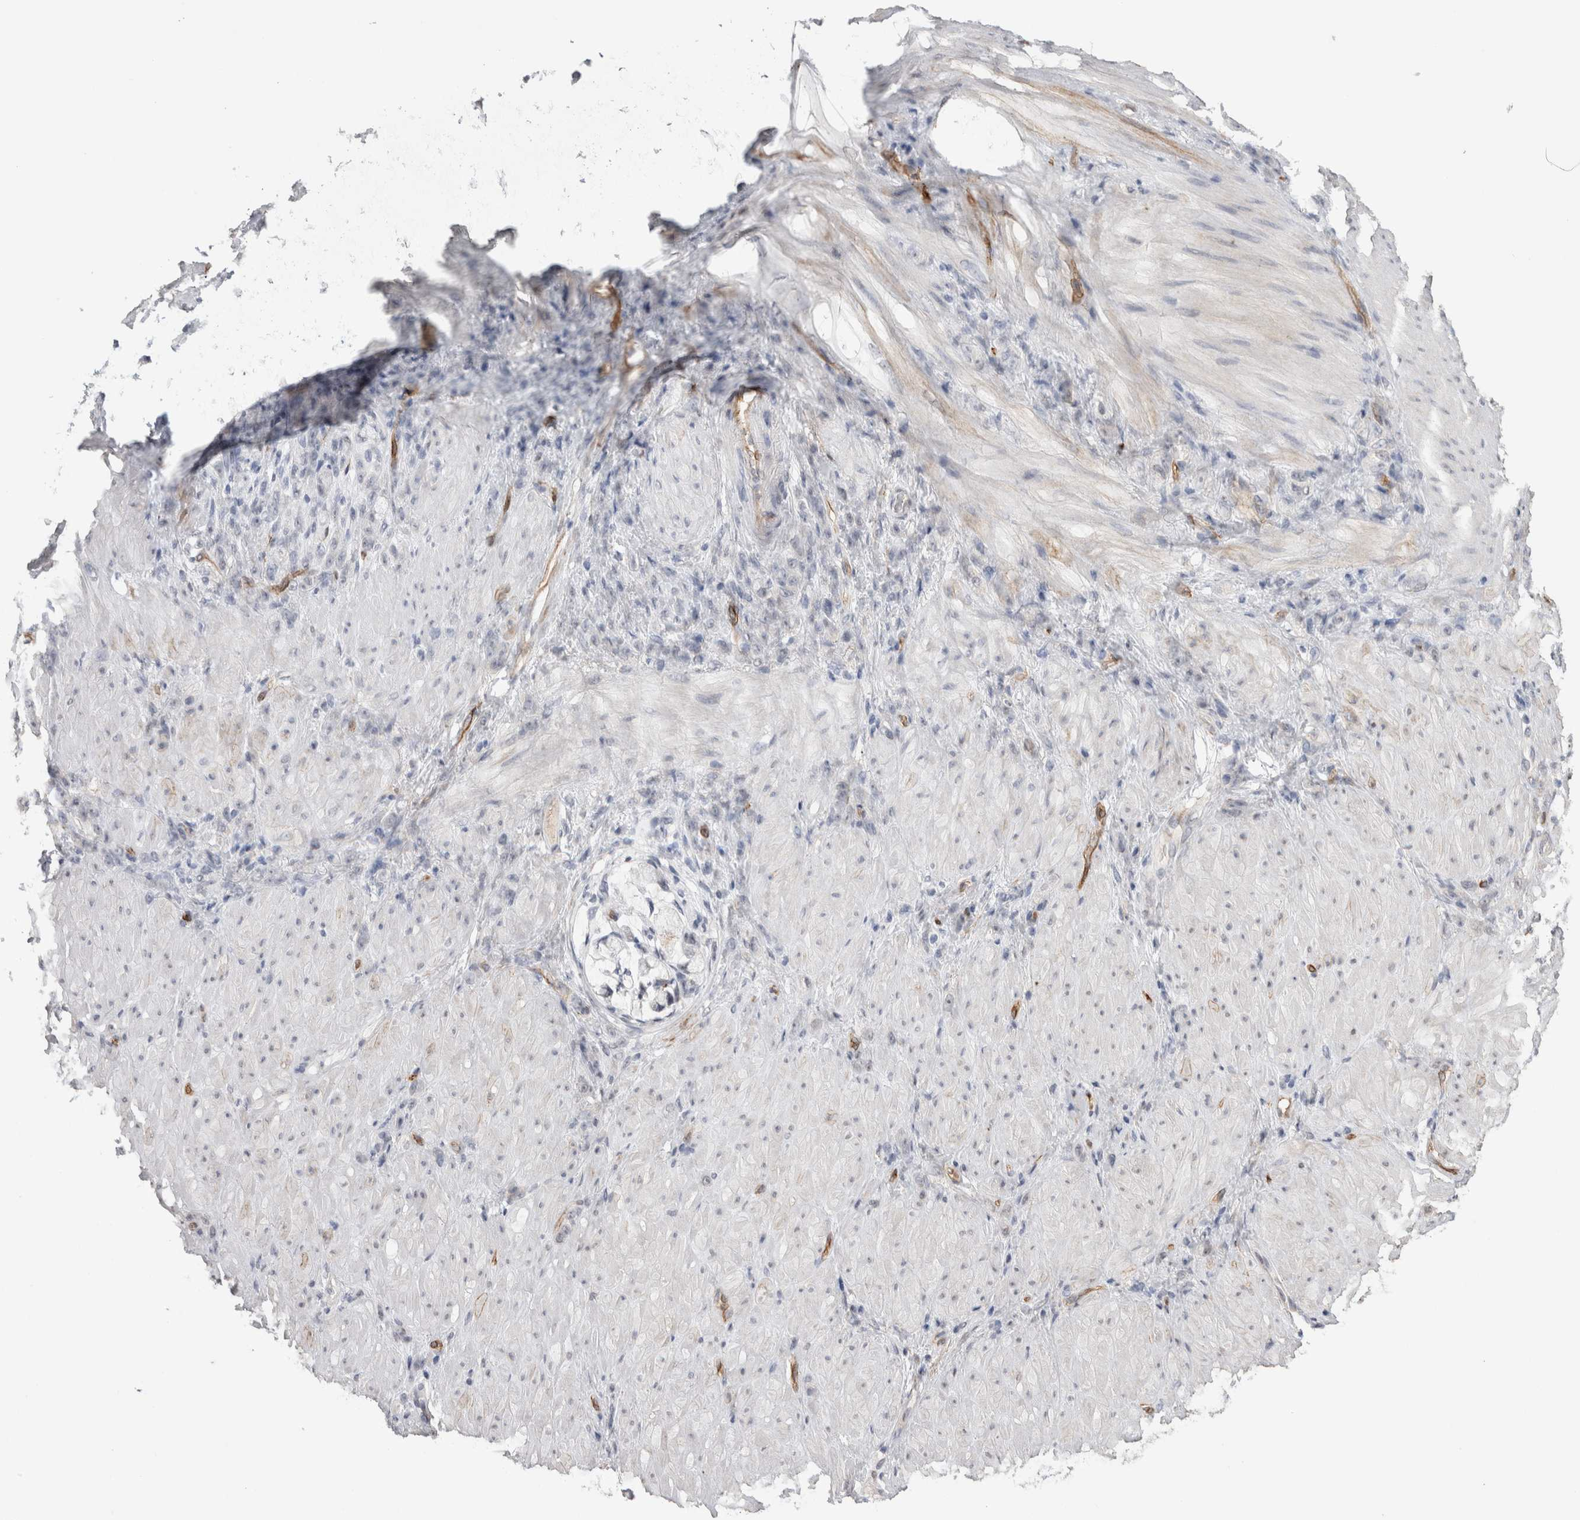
{"staining": {"intensity": "negative", "quantity": "none", "location": "none"}, "tissue": "stomach cancer", "cell_type": "Tumor cells", "image_type": "cancer", "snomed": [{"axis": "morphology", "description": "Normal tissue, NOS"}, {"axis": "morphology", "description": "Adenocarcinoma, NOS"}, {"axis": "topography", "description": "Stomach"}], "caption": "Adenocarcinoma (stomach) was stained to show a protein in brown. There is no significant staining in tumor cells.", "gene": "CDH13", "patient": {"sex": "male", "age": 82}}